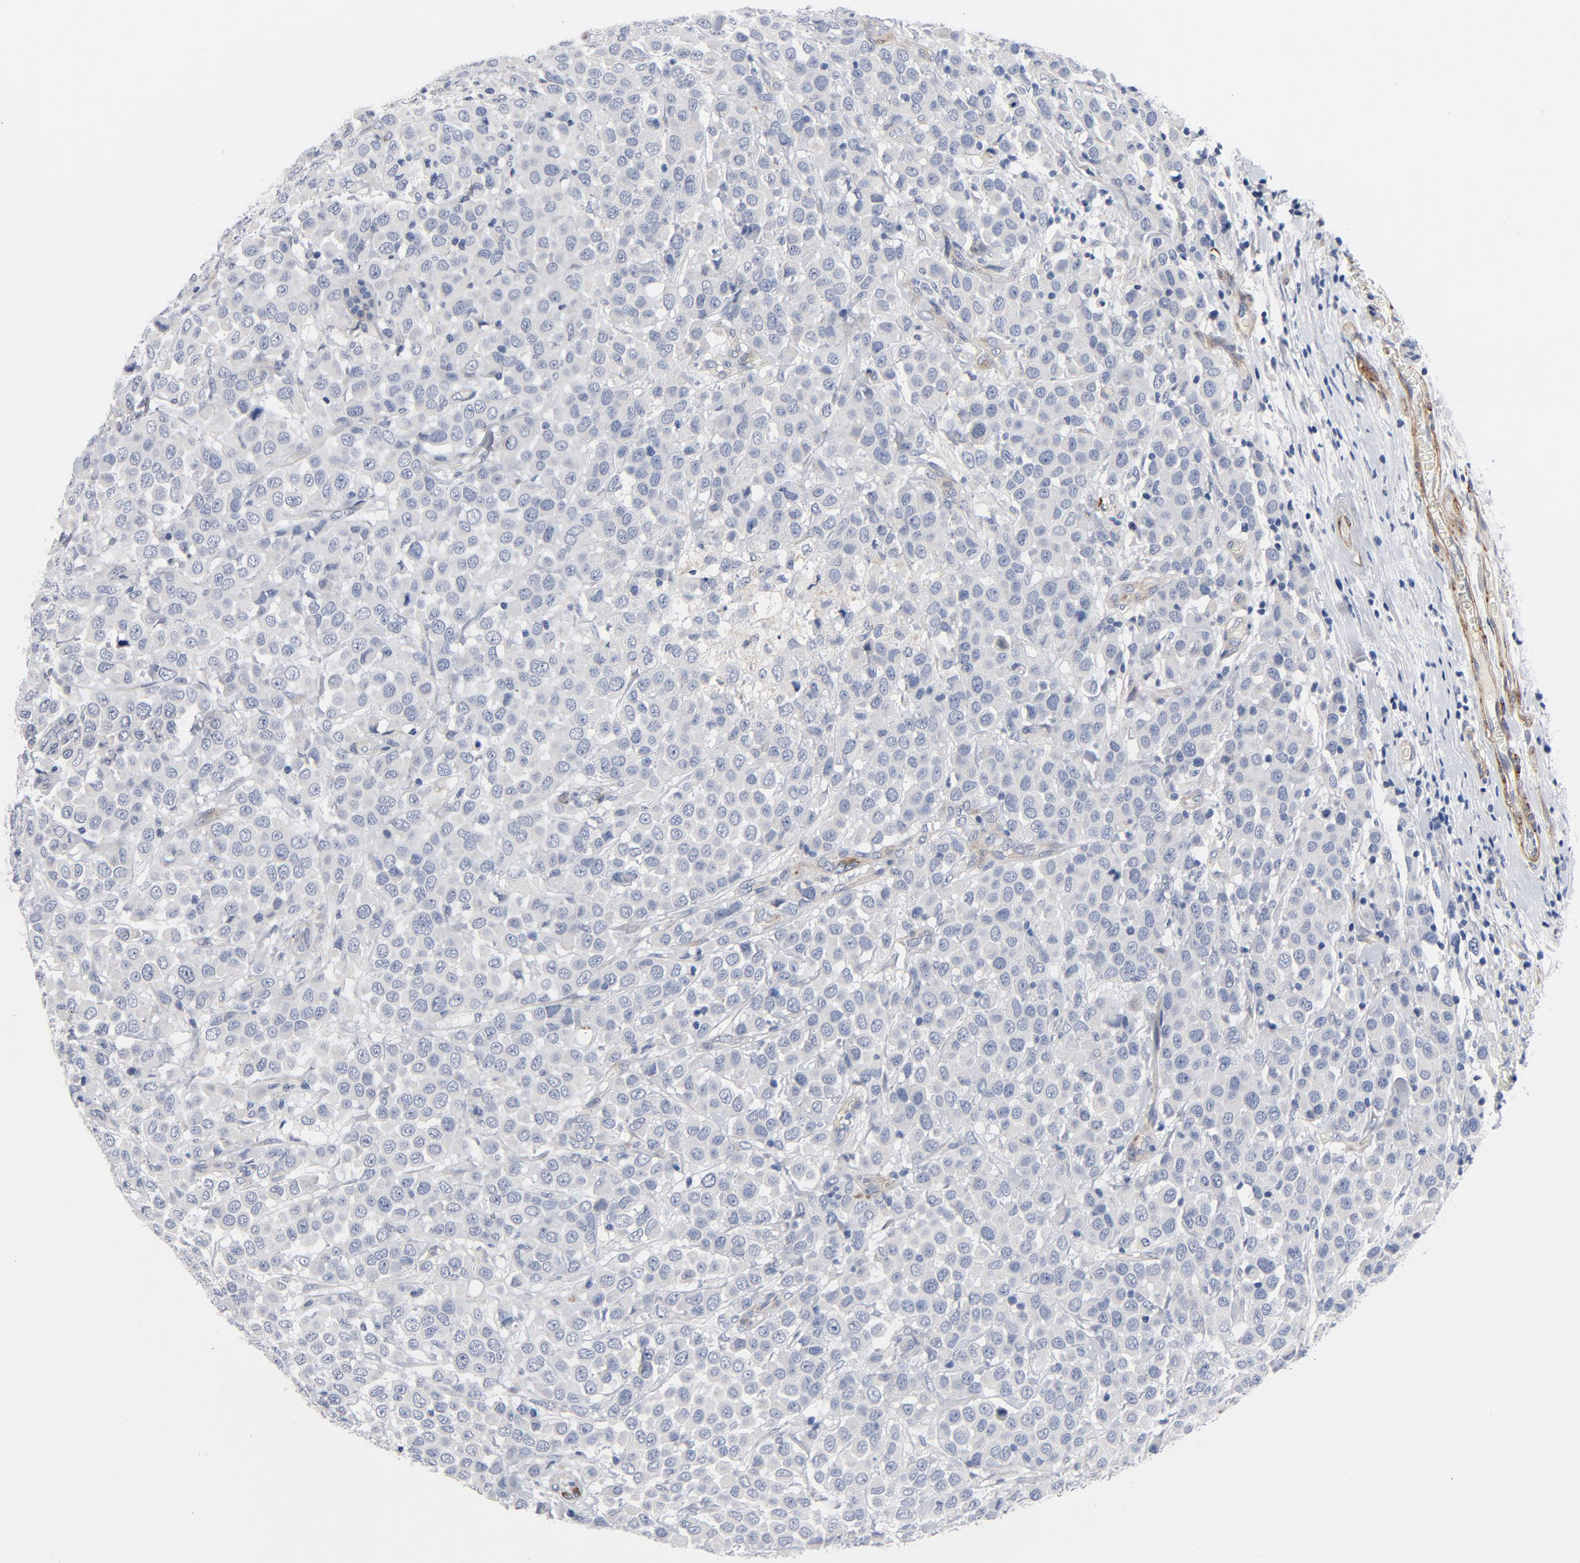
{"staining": {"intensity": "negative", "quantity": "none", "location": "none"}, "tissue": "breast cancer", "cell_type": "Tumor cells", "image_type": "cancer", "snomed": [{"axis": "morphology", "description": "Duct carcinoma"}, {"axis": "topography", "description": "Breast"}], "caption": "Photomicrograph shows no significant protein expression in tumor cells of breast cancer.", "gene": "LAMC1", "patient": {"sex": "female", "age": 61}}